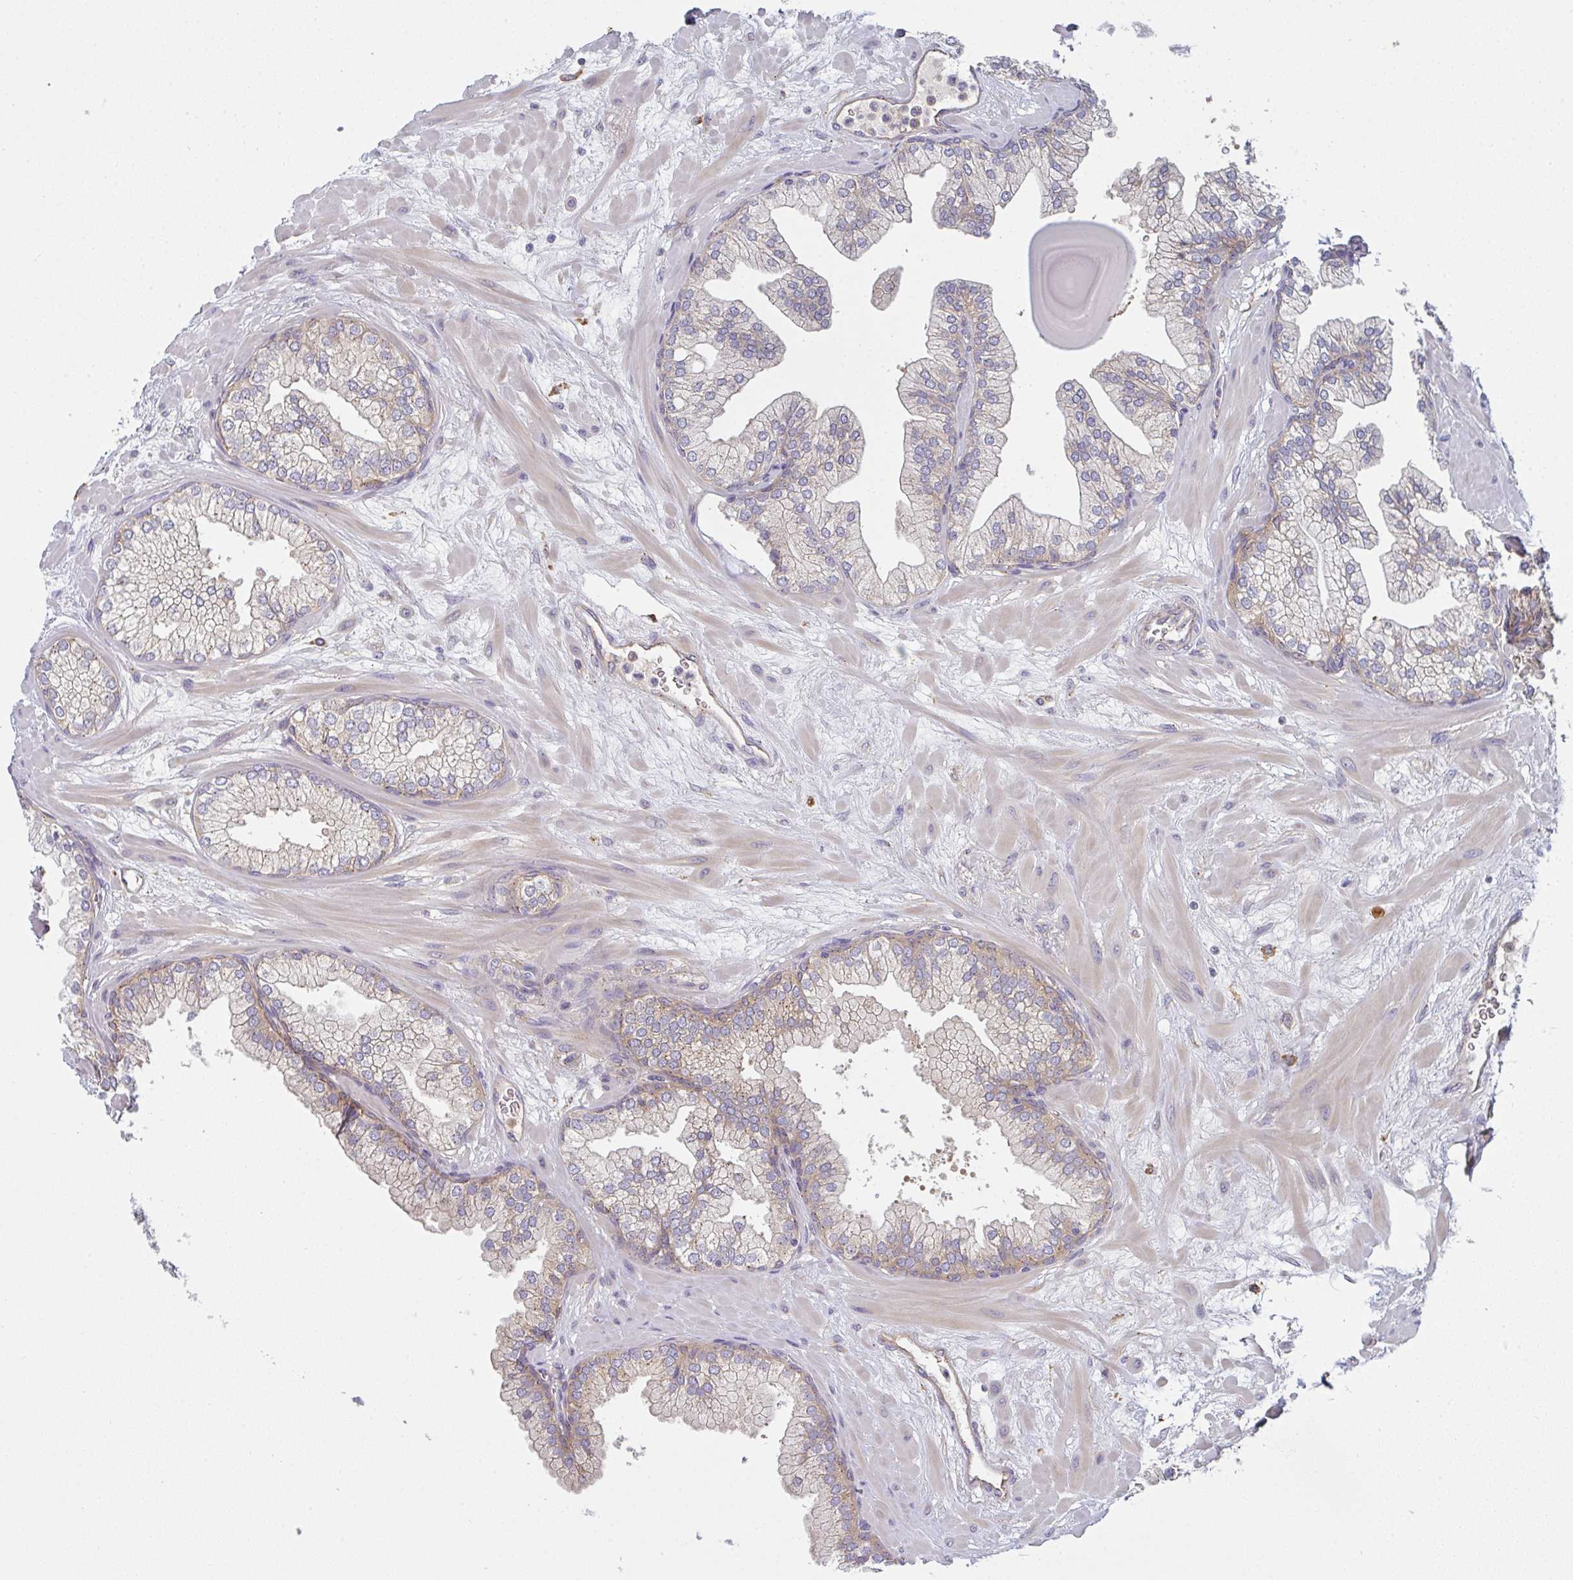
{"staining": {"intensity": "weak", "quantity": "25%-75%", "location": "cytoplasmic/membranous"}, "tissue": "prostate", "cell_type": "Glandular cells", "image_type": "normal", "snomed": [{"axis": "morphology", "description": "Normal tissue, NOS"}, {"axis": "topography", "description": "Prostate"}, {"axis": "topography", "description": "Peripheral nerve tissue"}], "caption": "Immunohistochemistry photomicrograph of unremarkable prostate: prostate stained using IHC displays low levels of weak protein expression localized specifically in the cytoplasmic/membranous of glandular cells, appearing as a cytoplasmic/membranous brown color.", "gene": "SNX5", "patient": {"sex": "male", "age": 61}}